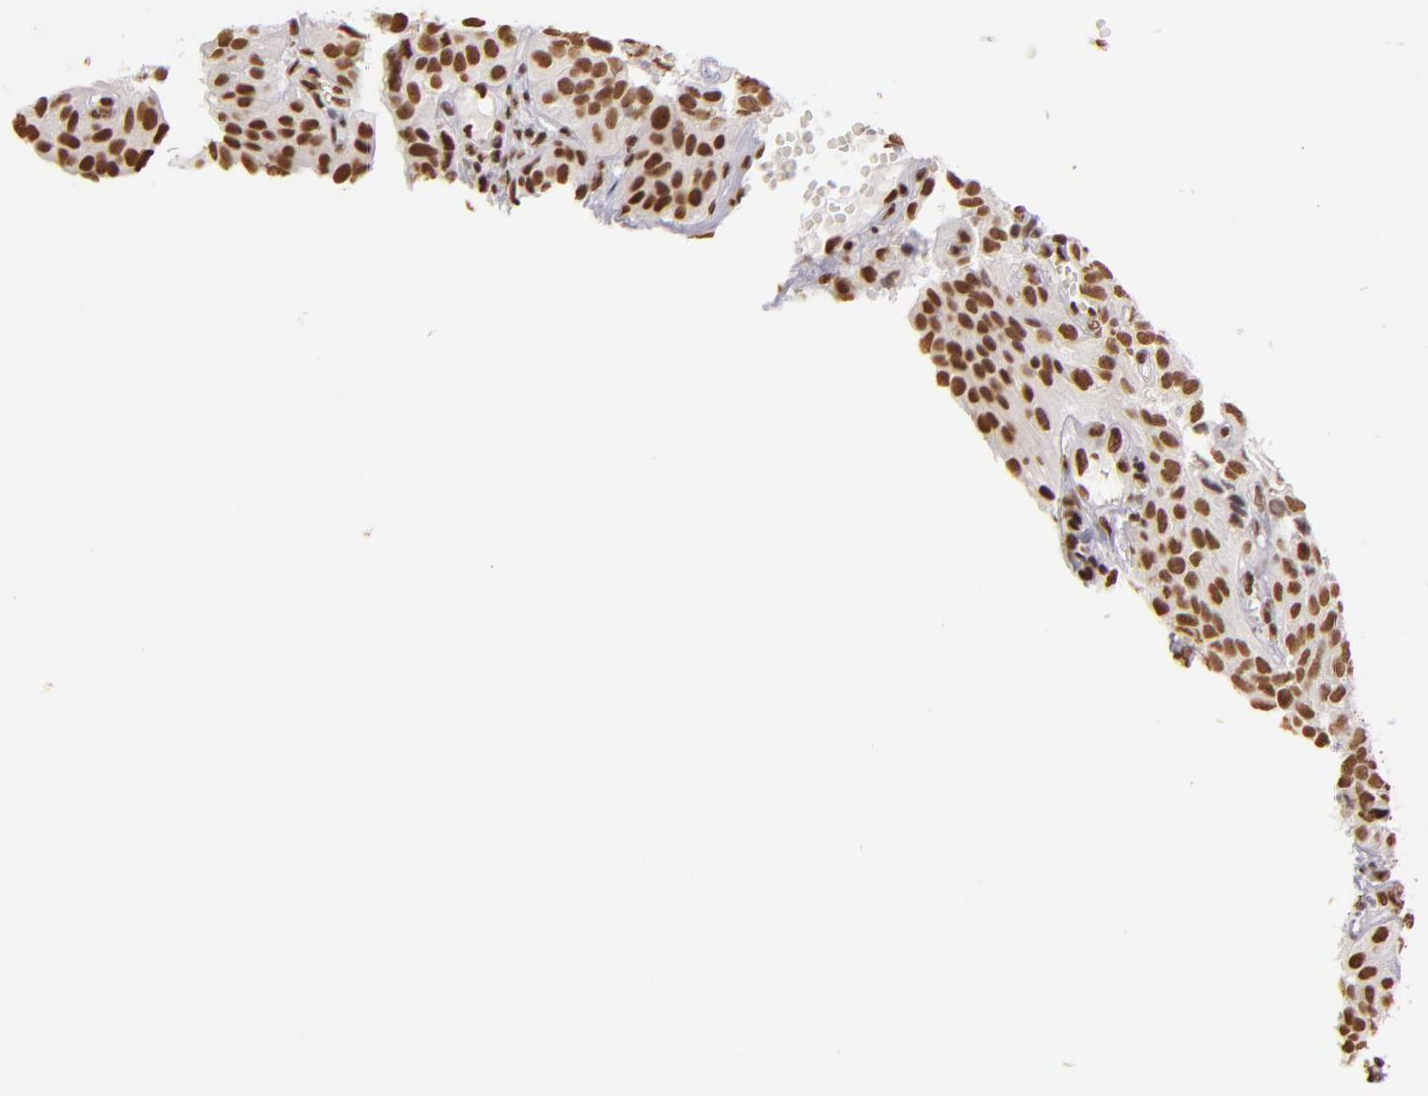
{"staining": {"intensity": "moderate", "quantity": ">75%", "location": "nuclear"}, "tissue": "urothelial cancer", "cell_type": "Tumor cells", "image_type": "cancer", "snomed": [{"axis": "morphology", "description": "Urothelial carcinoma, High grade"}, {"axis": "topography", "description": "Urinary bladder"}], "caption": "The immunohistochemical stain labels moderate nuclear positivity in tumor cells of urothelial carcinoma (high-grade) tissue. (DAB (3,3'-diaminobenzidine) IHC, brown staining for protein, blue staining for nuclei).", "gene": "PAPOLA", "patient": {"sex": "male", "age": 56}}